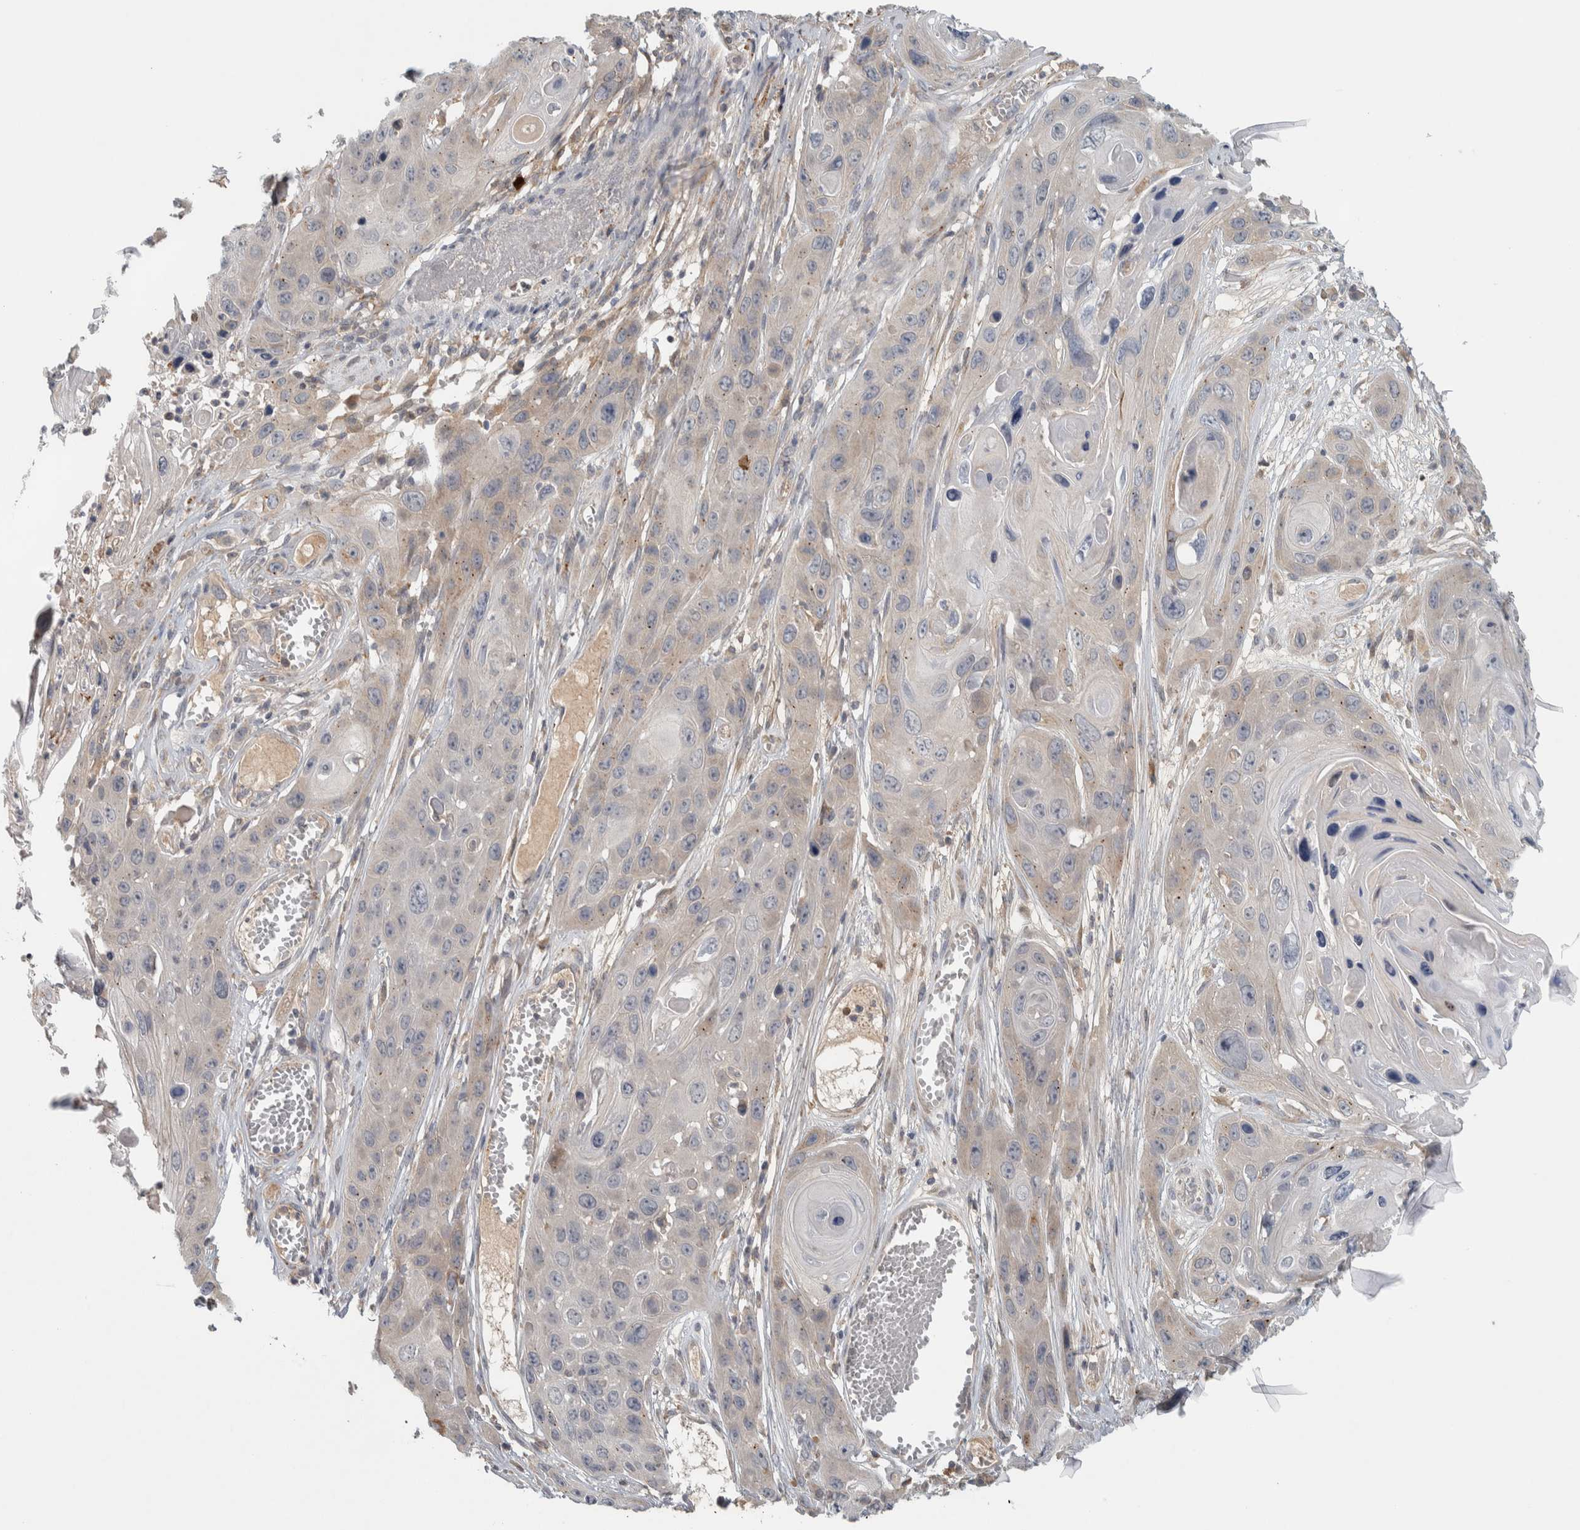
{"staining": {"intensity": "negative", "quantity": "none", "location": "none"}, "tissue": "skin cancer", "cell_type": "Tumor cells", "image_type": "cancer", "snomed": [{"axis": "morphology", "description": "Squamous cell carcinoma, NOS"}, {"axis": "topography", "description": "Skin"}], "caption": "Immunohistochemistry (IHC) micrograph of human skin cancer (squamous cell carcinoma) stained for a protein (brown), which shows no positivity in tumor cells. The staining is performed using DAB (3,3'-diaminobenzidine) brown chromogen with nuclei counter-stained in using hematoxylin.", "gene": "ADPRM", "patient": {"sex": "male", "age": 55}}